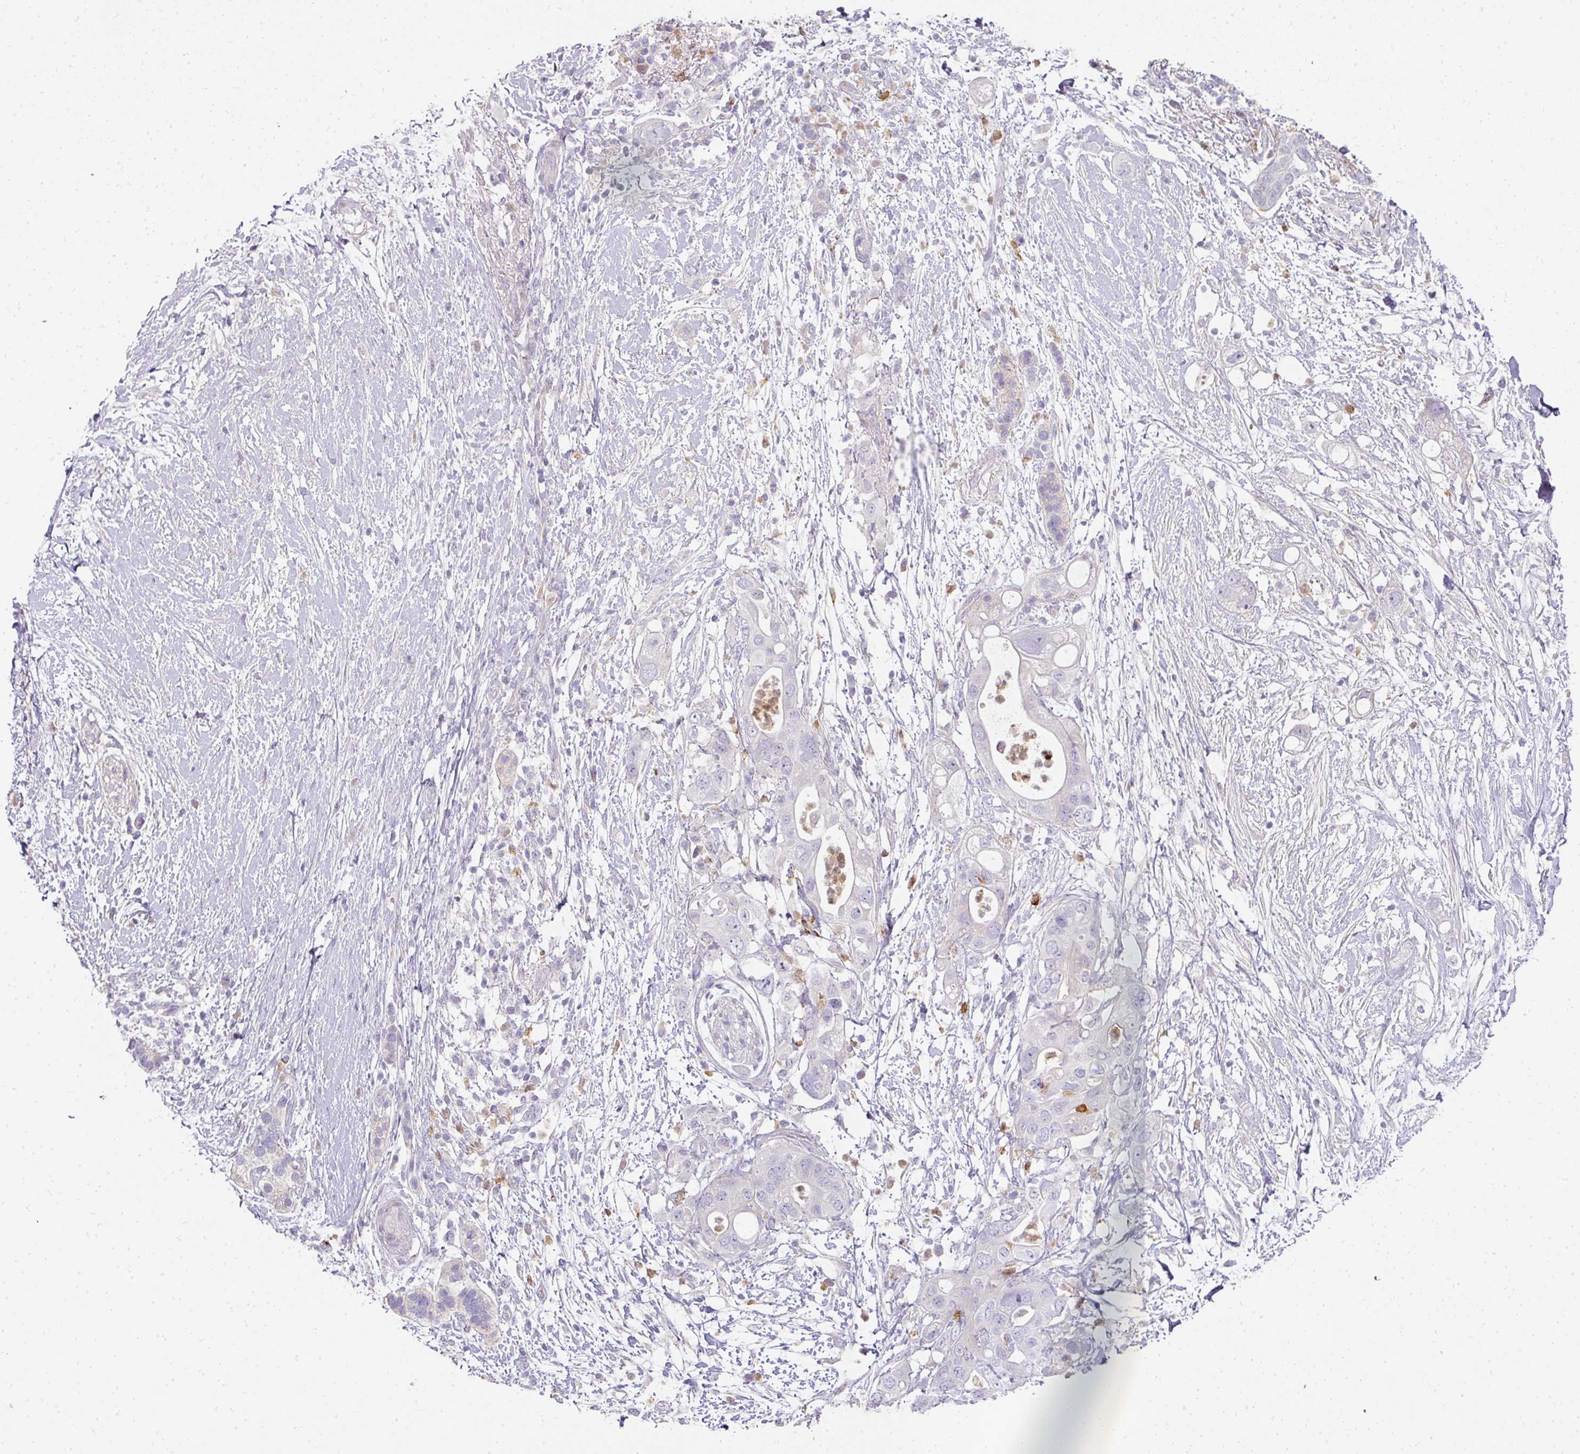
{"staining": {"intensity": "negative", "quantity": "none", "location": "none"}, "tissue": "pancreatic cancer", "cell_type": "Tumor cells", "image_type": "cancer", "snomed": [{"axis": "morphology", "description": "Adenocarcinoma, NOS"}, {"axis": "topography", "description": "Pancreas"}], "caption": "Tumor cells show no significant positivity in pancreatic cancer.", "gene": "HHEX", "patient": {"sex": "female", "age": 72}}